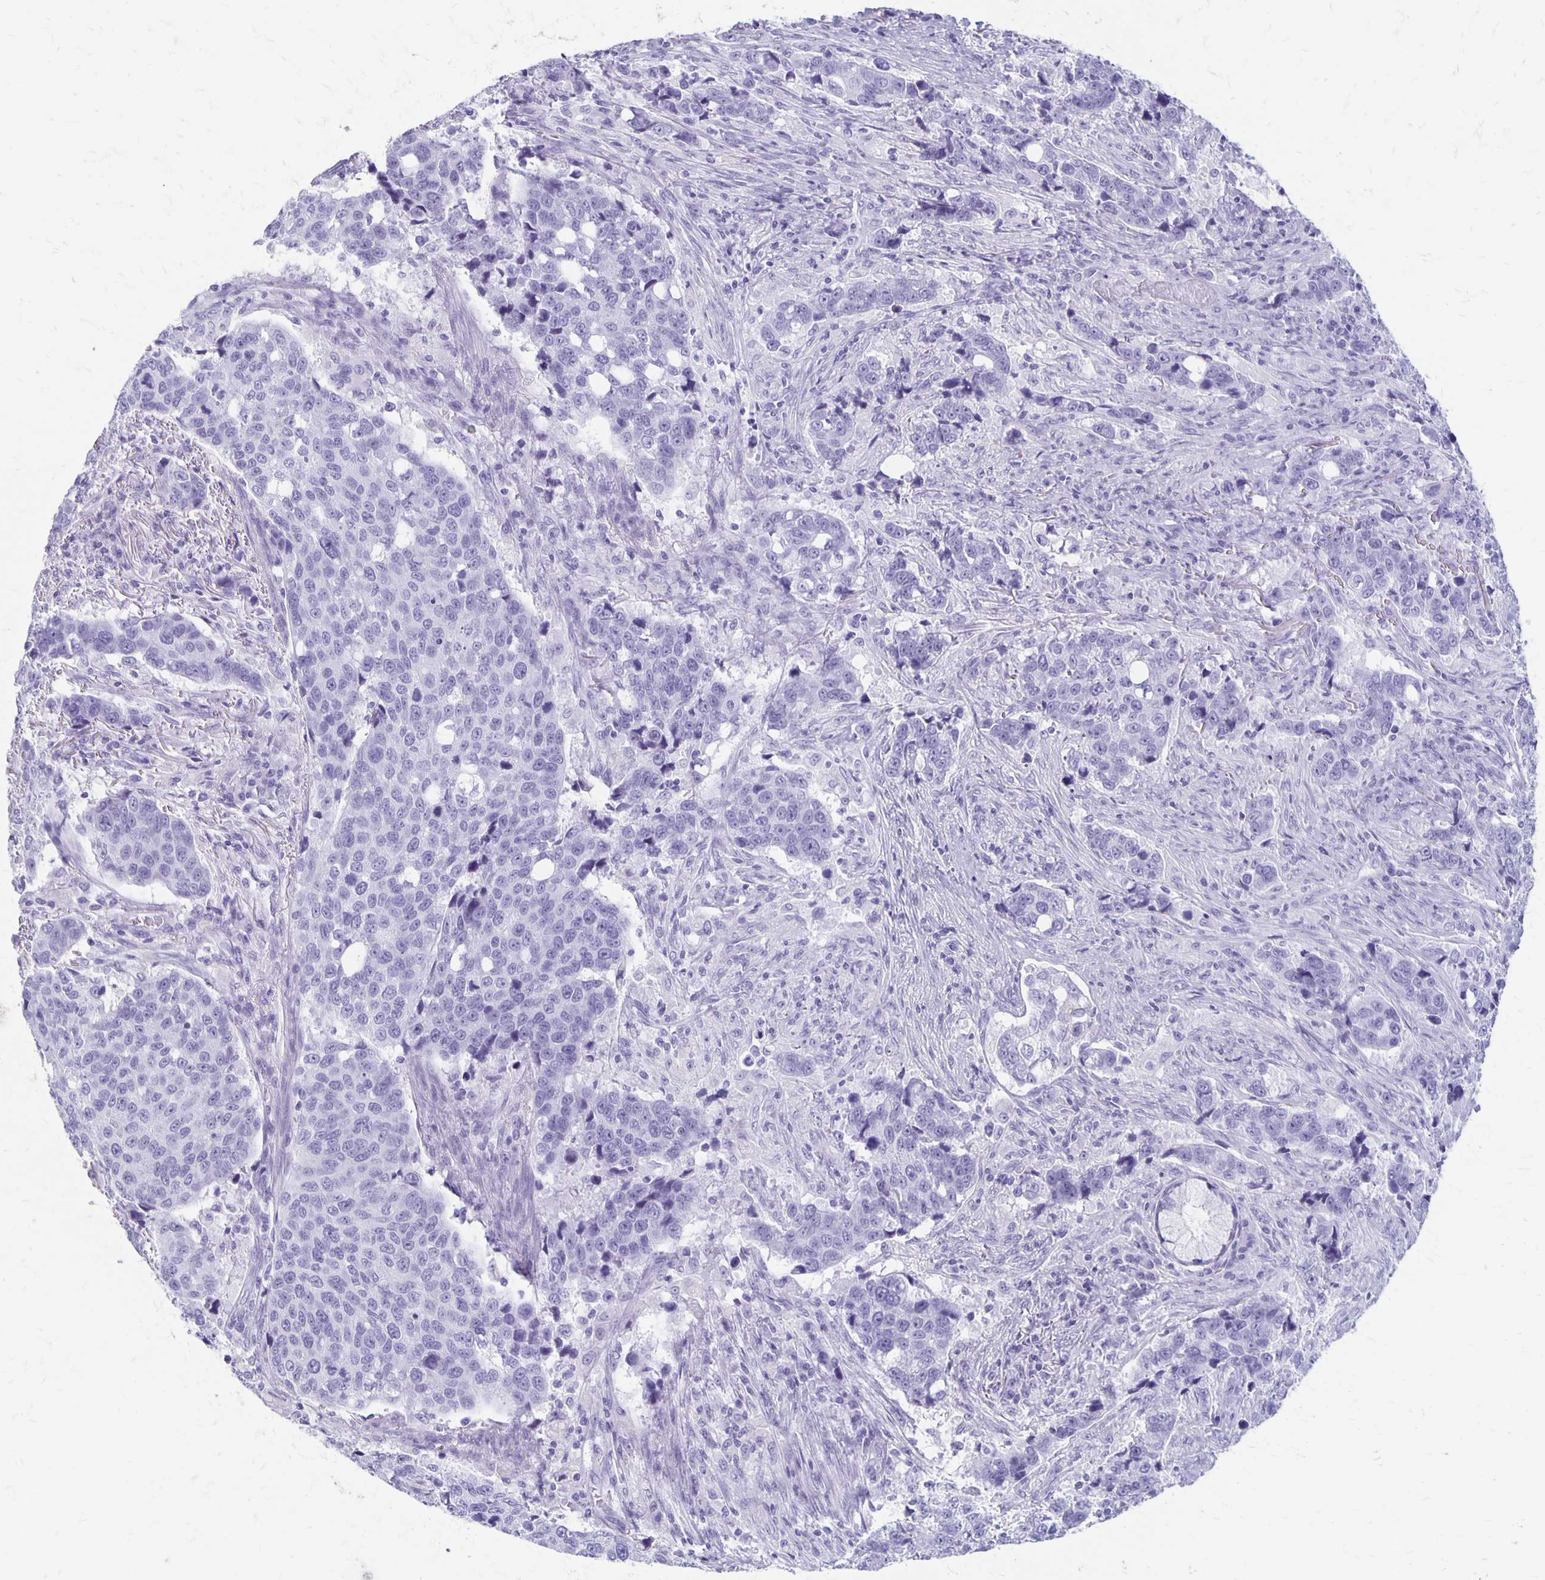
{"staining": {"intensity": "negative", "quantity": "none", "location": "none"}, "tissue": "lung cancer", "cell_type": "Tumor cells", "image_type": "cancer", "snomed": [{"axis": "morphology", "description": "Squamous cell carcinoma, NOS"}, {"axis": "topography", "description": "Lymph node"}, {"axis": "topography", "description": "Lung"}], "caption": "Squamous cell carcinoma (lung) stained for a protein using IHC reveals no positivity tumor cells.", "gene": "MAGEC2", "patient": {"sex": "male", "age": 61}}